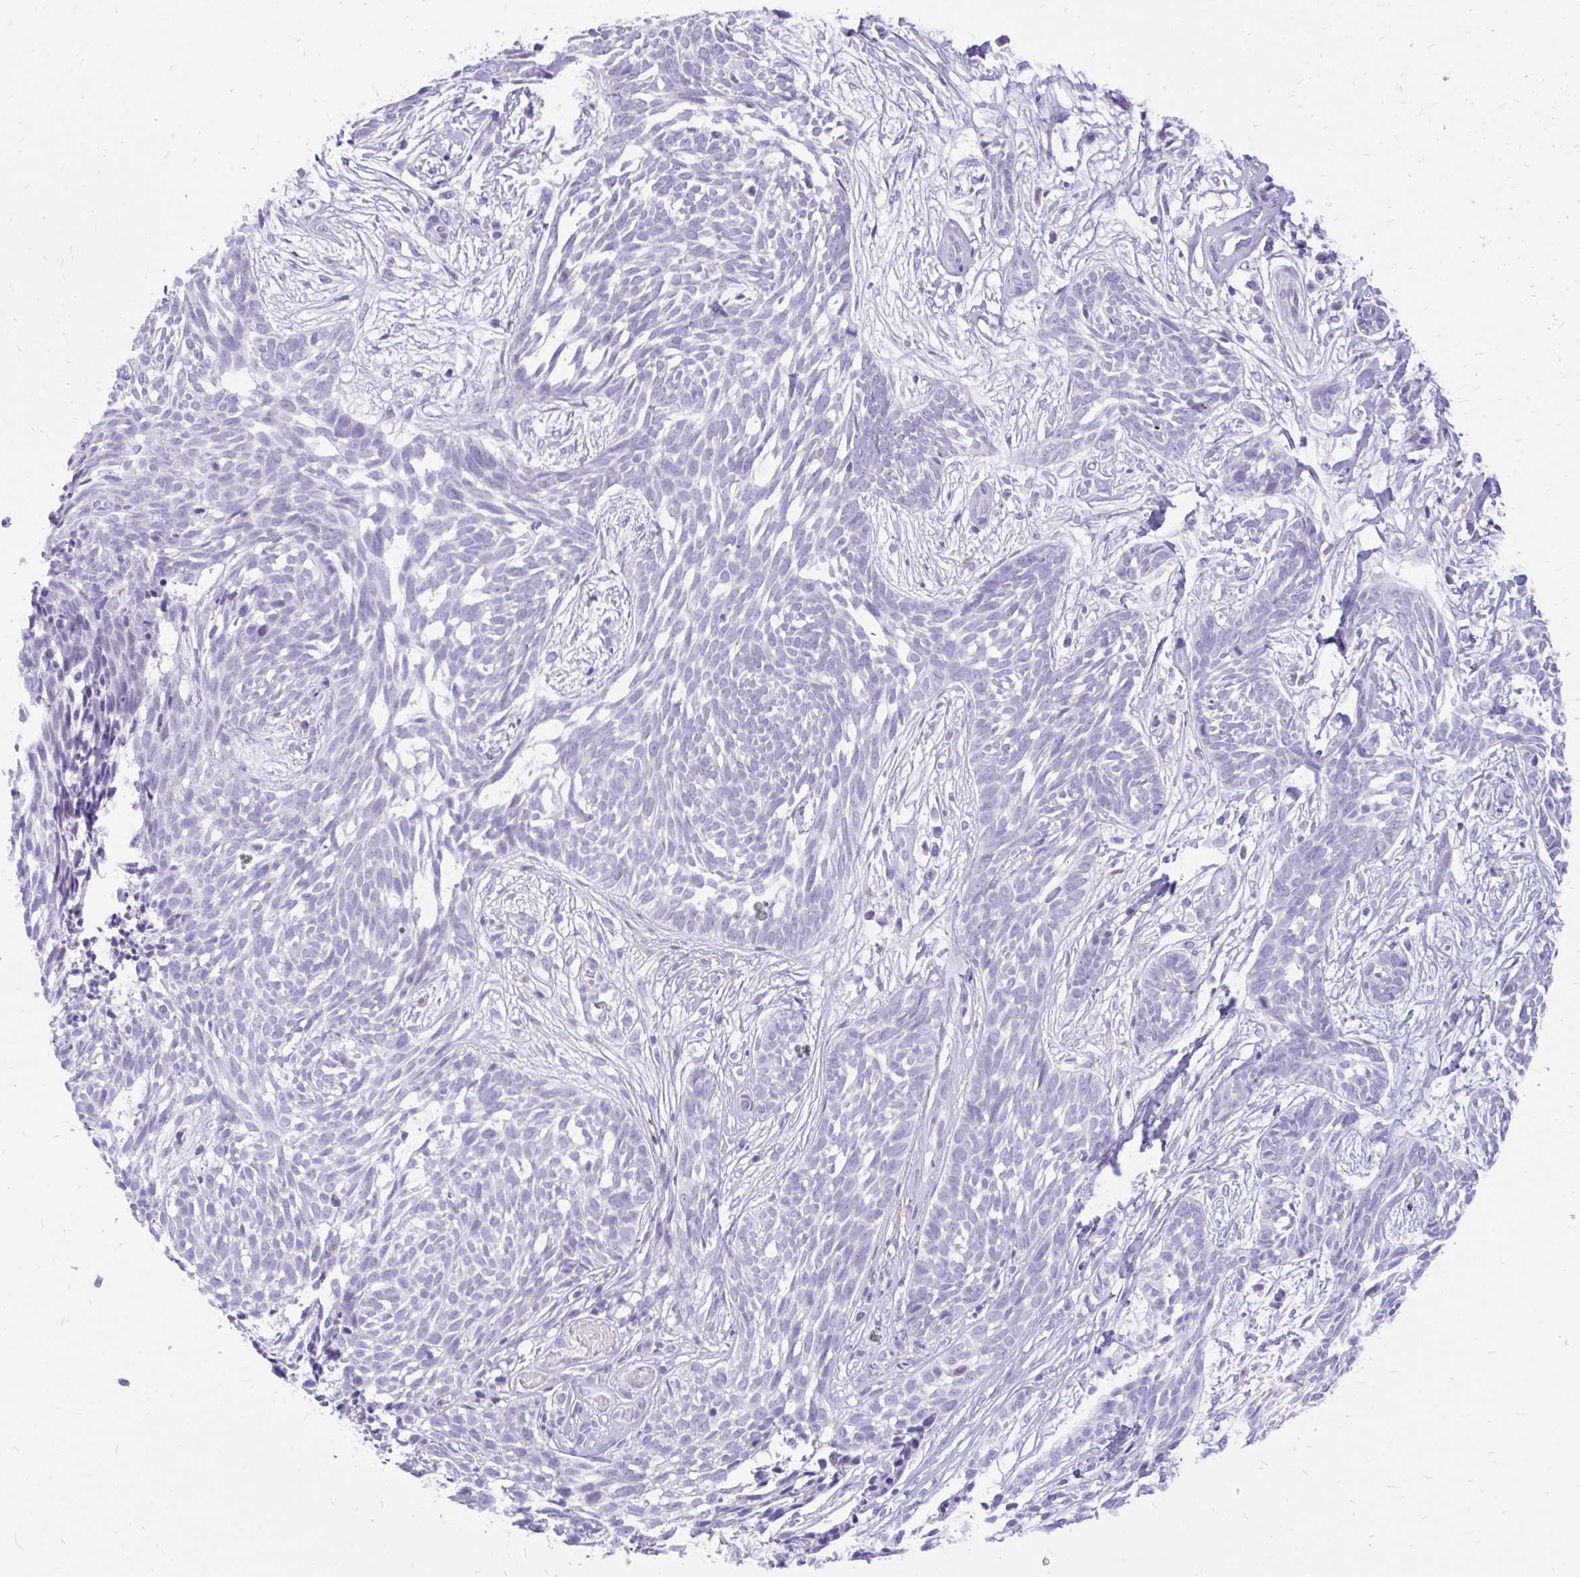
{"staining": {"intensity": "negative", "quantity": "none", "location": "none"}, "tissue": "skin cancer", "cell_type": "Tumor cells", "image_type": "cancer", "snomed": [{"axis": "morphology", "description": "Basal cell carcinoma"}, {"axis": "topography", "description": "Skin"}, {"axis": "topography", "description": "Skin, foot"}], "caption": "This histopathology image is of skin basal cell carcinoma stained with immunohistochemistry to label a protein in brown with the nuclei are counter-stained blue. There is no staining in tumor cells. (DAB (3,3'-diaminobenzidine) immunohistochemistry (IHC), high magnification).", "gene": "GLB1L2", "patient": {"sex": "female", "age": 86}}